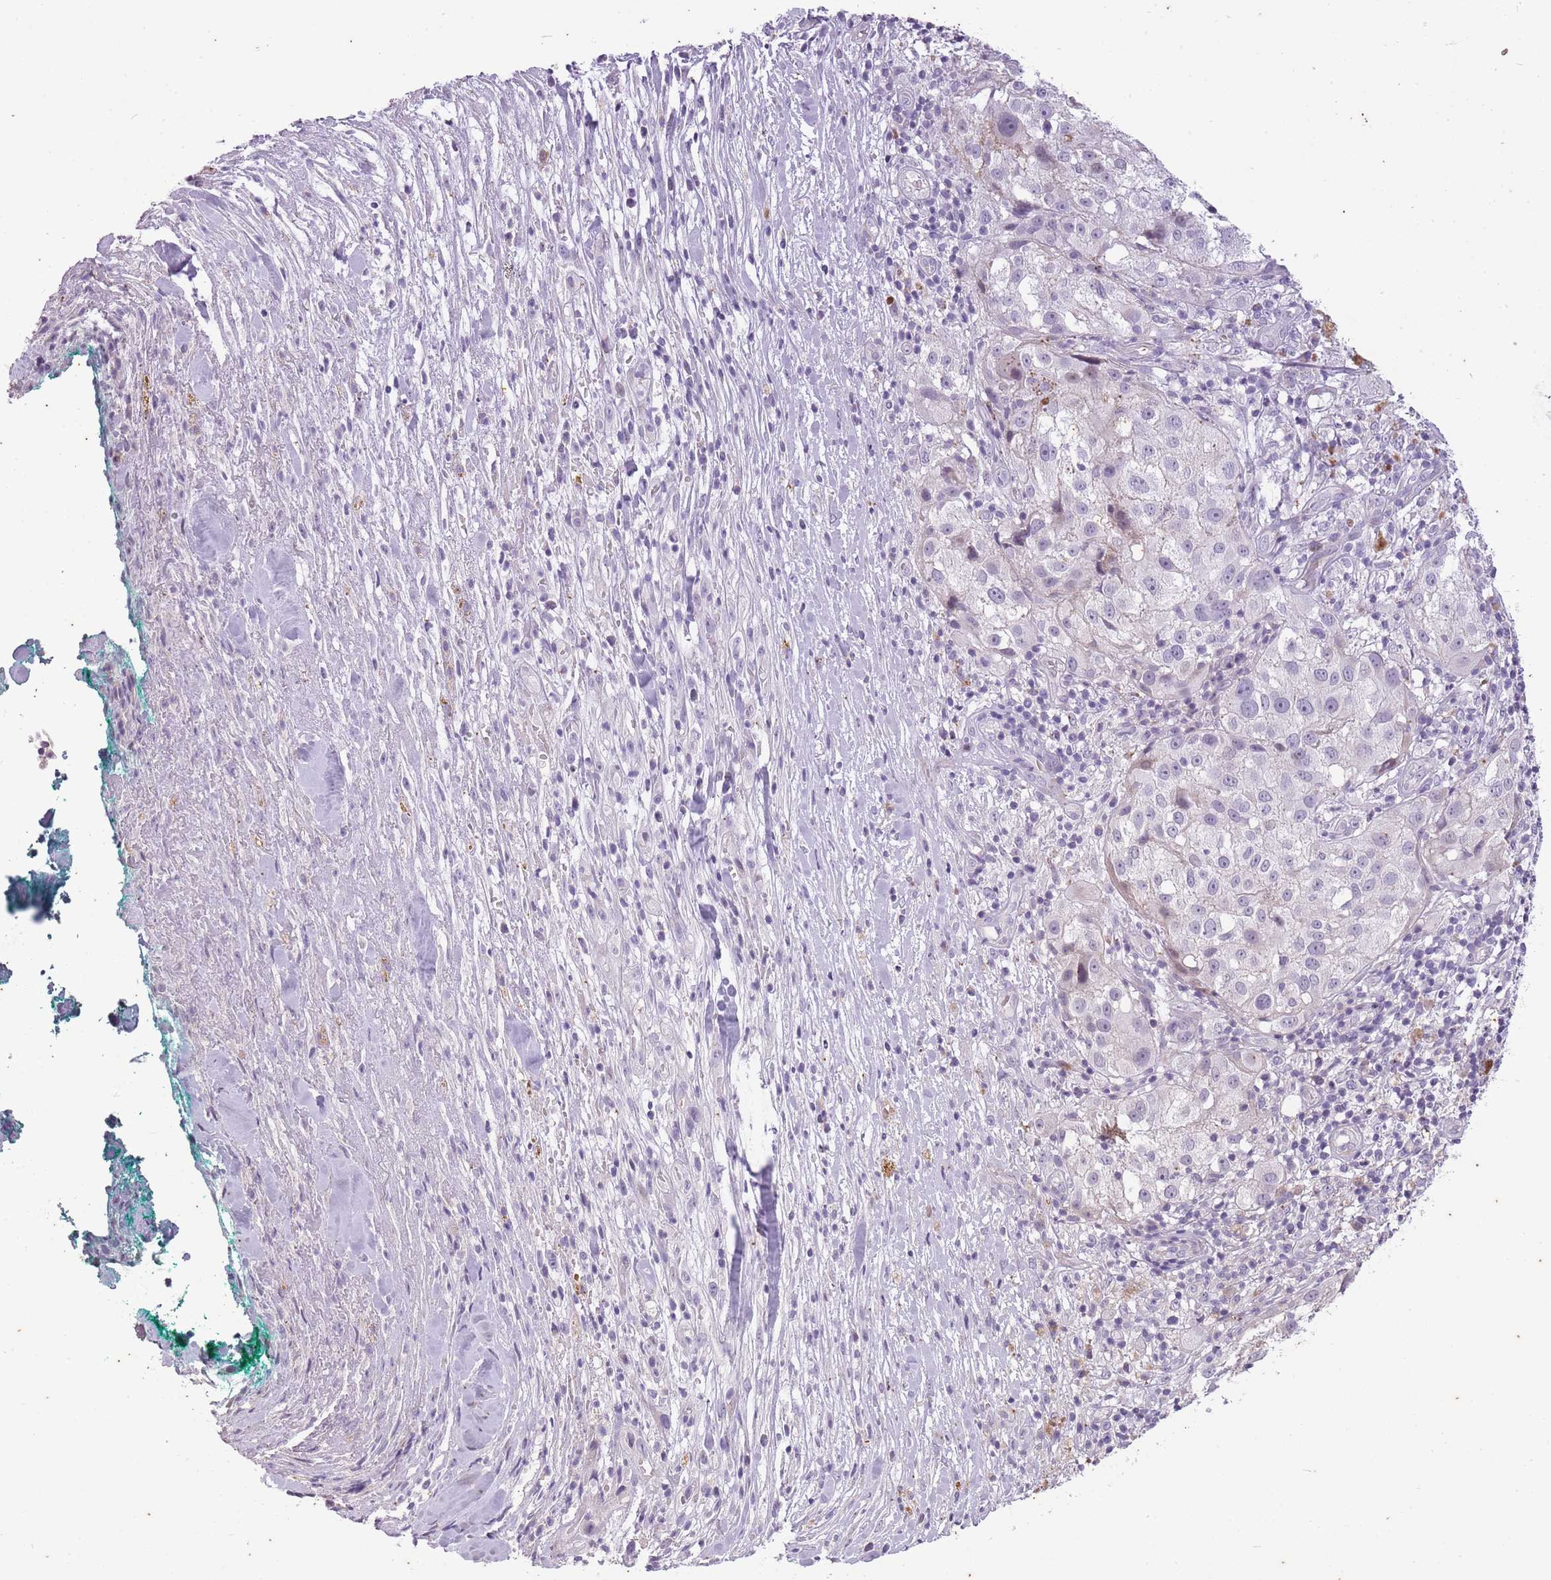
{"staining": {"intensity": "negative", "quantity": "none", "location": "none"}, "tissue": "melanoma", "cell_type": "Tumor cells", "image_type": "cancer", "snomed": [{"axis": "morphology", "description": "Normal morphology"}, {"axis": "morphology", "description": "Malignant melanoma, NOS"}, {"axis": "topography", "description": "Skin"}], "caption": "Malignant melanoma was stained to show a protein in brown. There is no significant expression in tumor cells.", "gene": "CNTNAP3", "patient": {"sex": "female", "age": 72}}